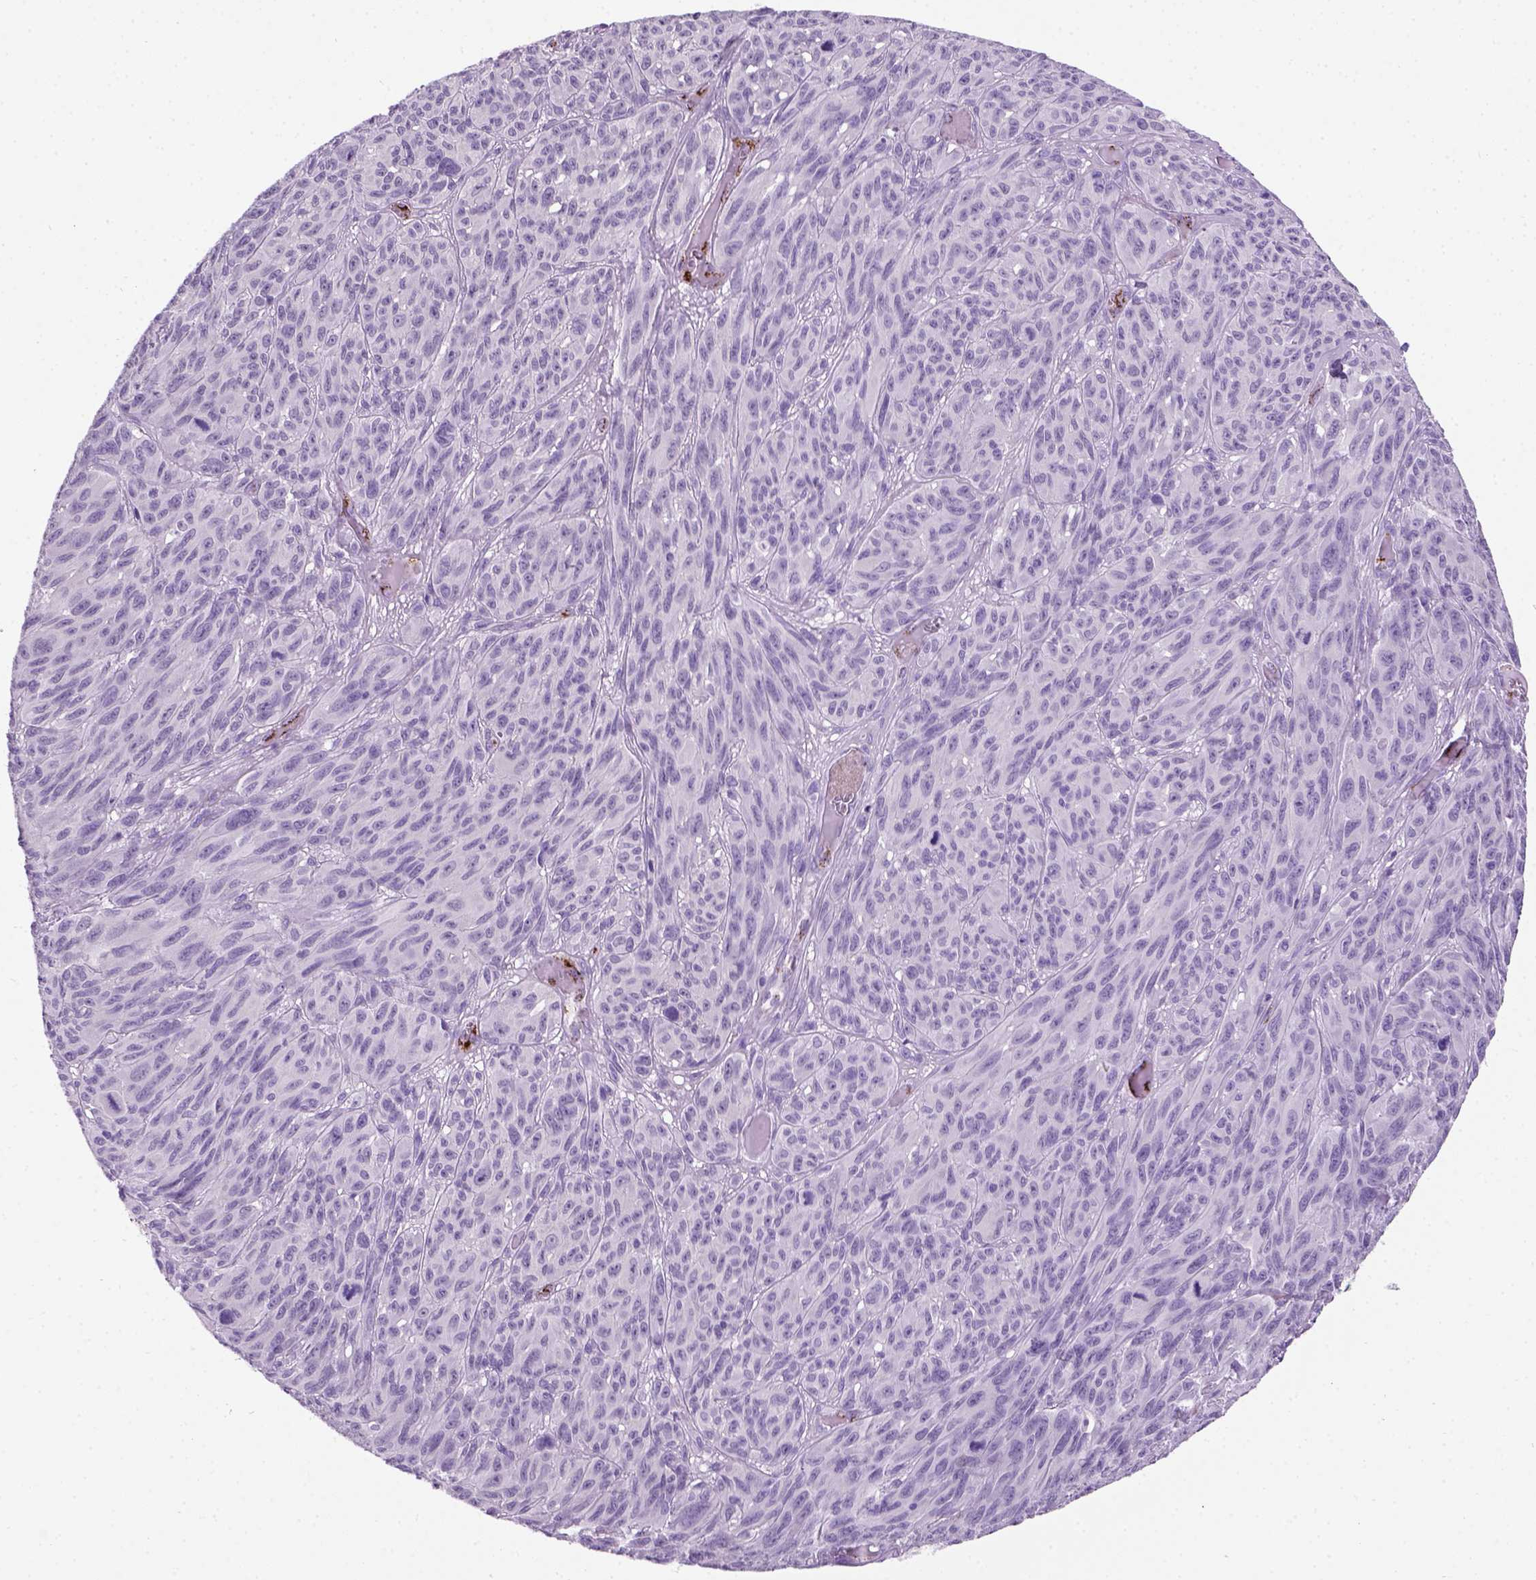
{"staining": {"intensity": "negative", "quantity": "none", "location": "none"}, "tissue": "melanoma", "cell_type": "Tumor cells", "image_type": "cancer", "snomed": [{"axis": "morphology", "description": "Malignant melanoma, NOS"}, {"axis": "topography", "description": "Vulva, labia, clitoris and Bartholin´s gland, NO"}], "caption": "An immunohistochemistry (IHC) micrograph of melanoma is shown. There is no staining in tumor cells of melanoma.", "gene": "VWF", "patient": {"sex": "female", "age": 75}}